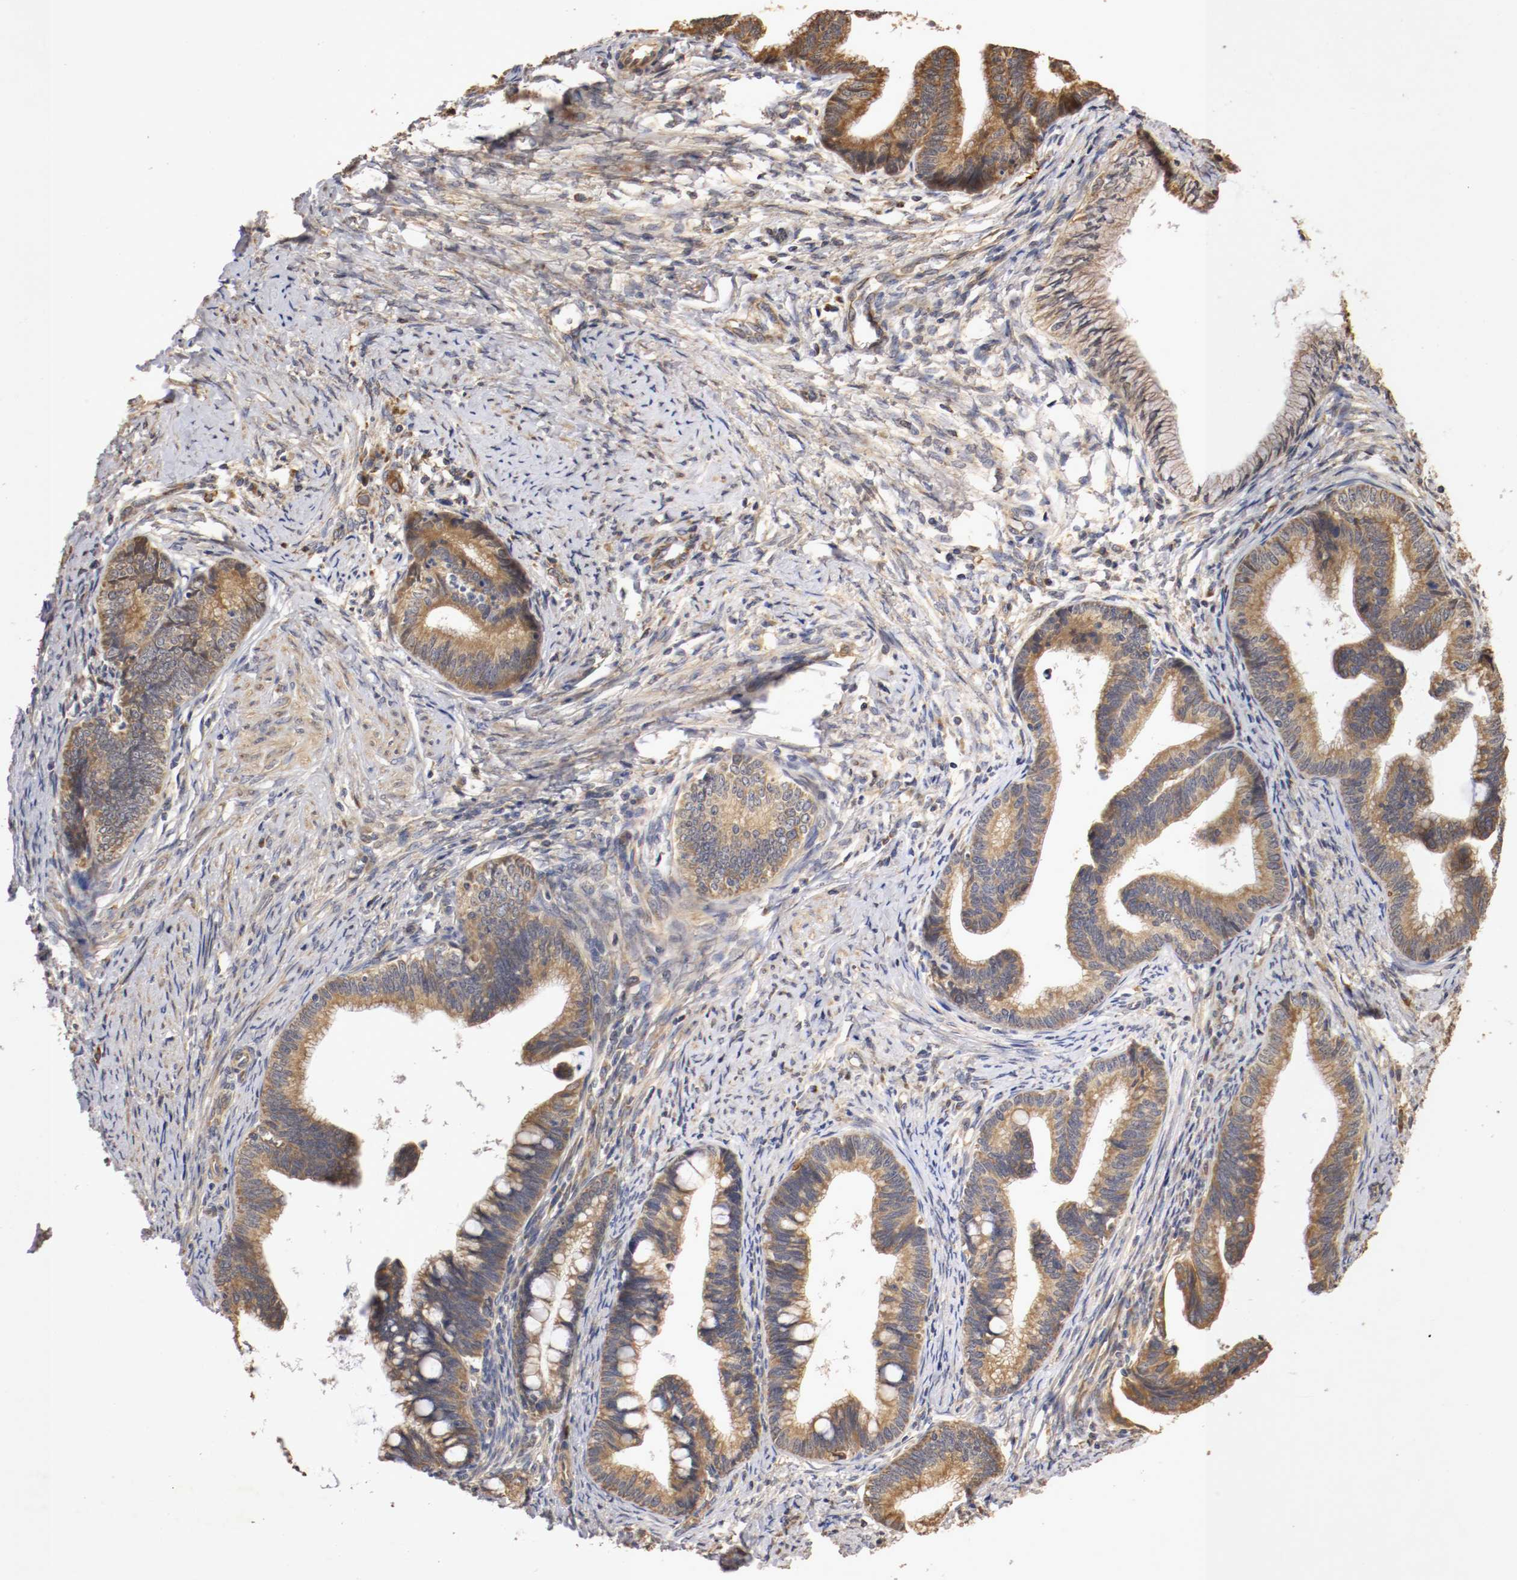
{"staining": {"intensity": "moderate", "quantity": ">75%", "location": "cytoplasmic/membranous"}, "tissue": "cervical cancer", "cell_type": "Tumor cells", "image_type": "cancer", "snomed": [{"axis": "morphology", "description": "Adenocarcinoma, NOS"}, {"axis": "topography", "description": "Cervix"}], "caption": "This micrograph exhibits immunohistochemistry (IHC) staining of human cervical cancer (adenocarcinoma), with medium moderate cytoplasmic/membranous staining in about >75% of tumor cells.", "gene": "VEZT", "patient": {"sex": "female", "age": 36}}